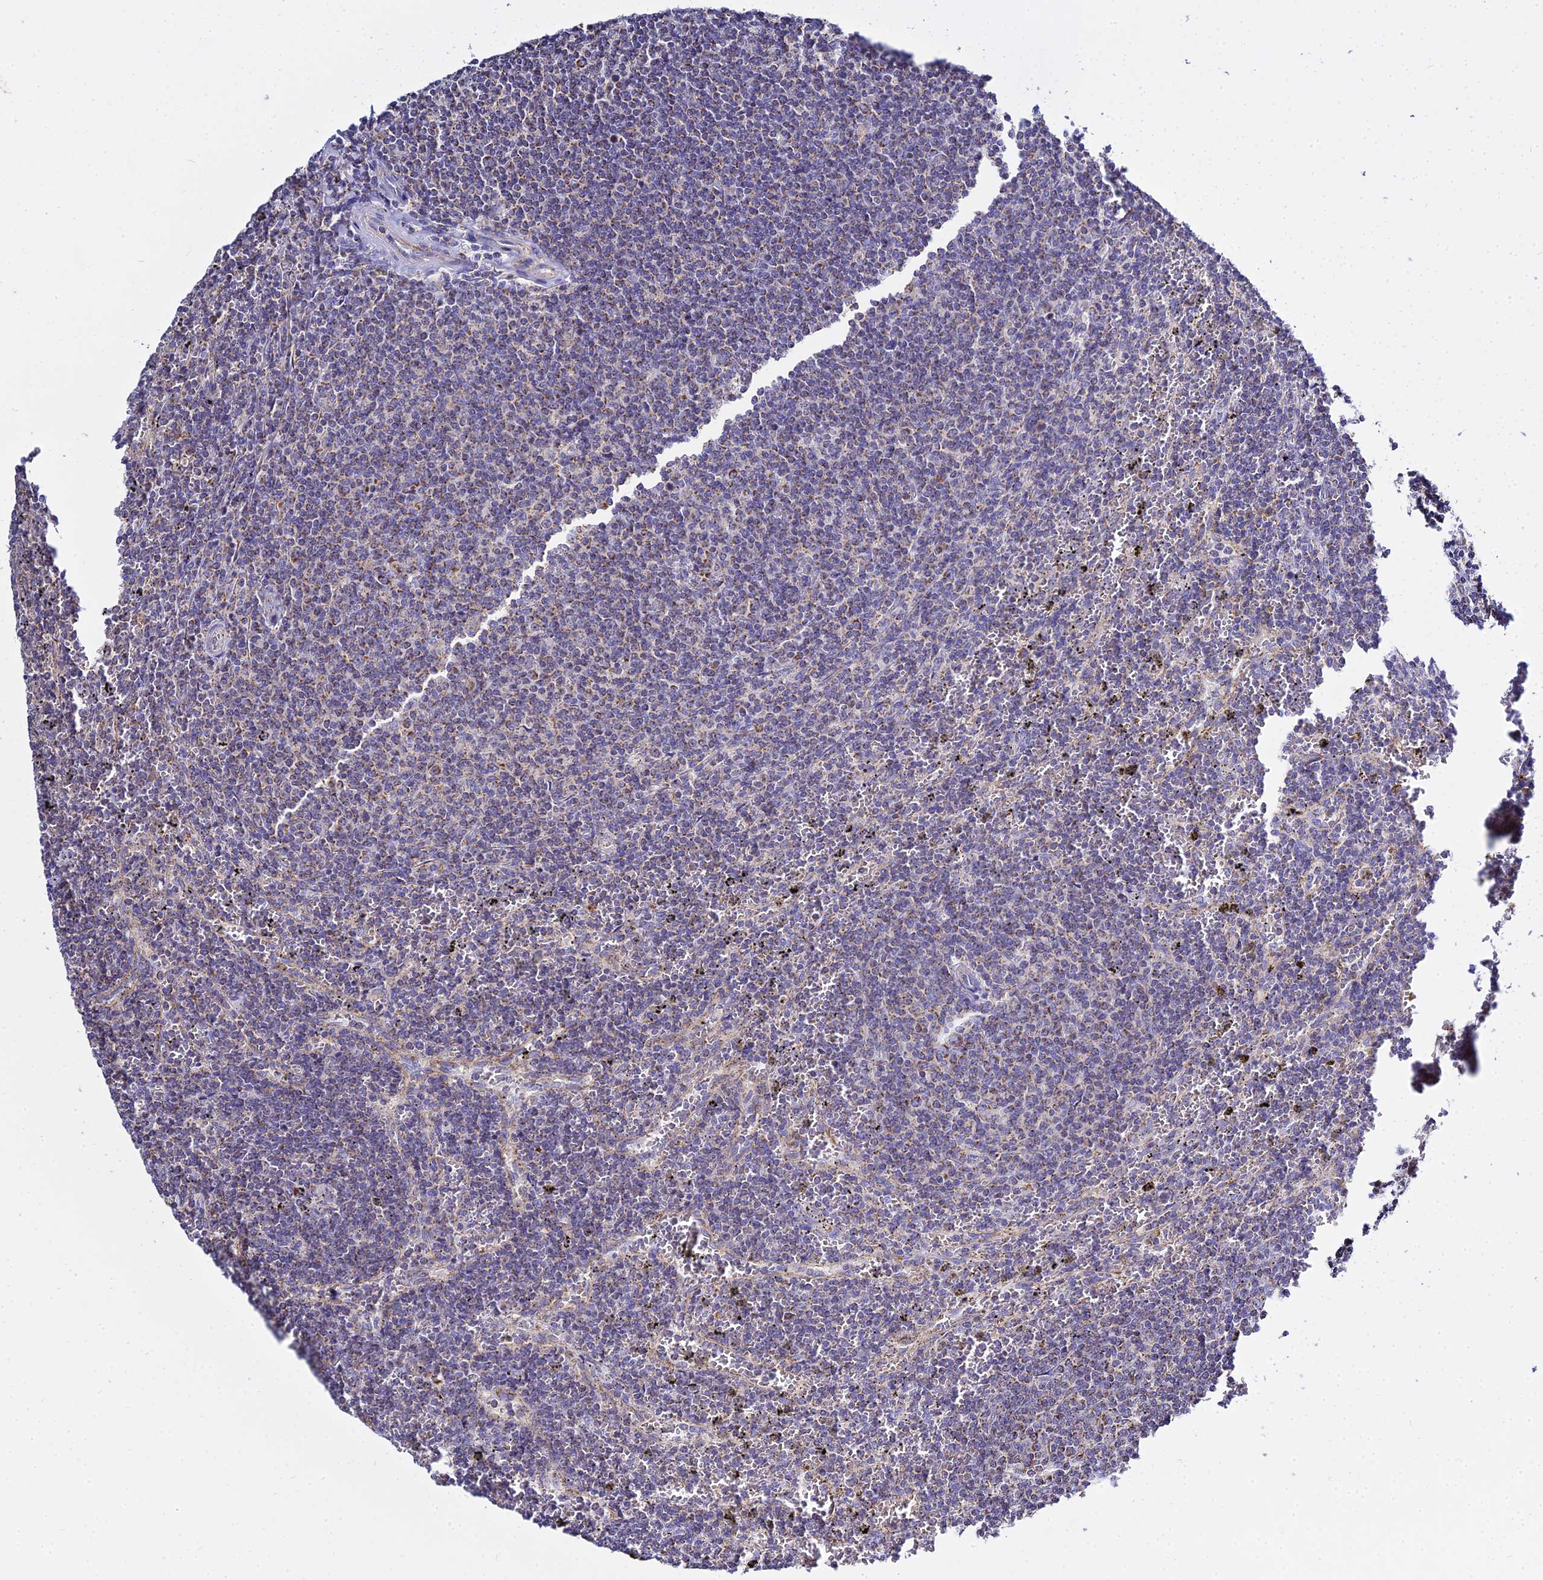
{"staining": {"intensity": "weak", "quantity": "<25%", "location": "cytoplasmic/membranous"}, "tissue": "lymphoma", "cell_type": "Tumor cells", "image_type": "cancer", "snomed": [{"axis": "morphology", "description": "Malignant lymphoma, non-Hodgkin's type, Low grade"}, {"axis": "topography", "description": "Spleen"}], "caption": "The image shows no significant staining in tumor cells of lymphoma.", "gene": "TYW5", "patient": {"sex": "female", "age": 50}}